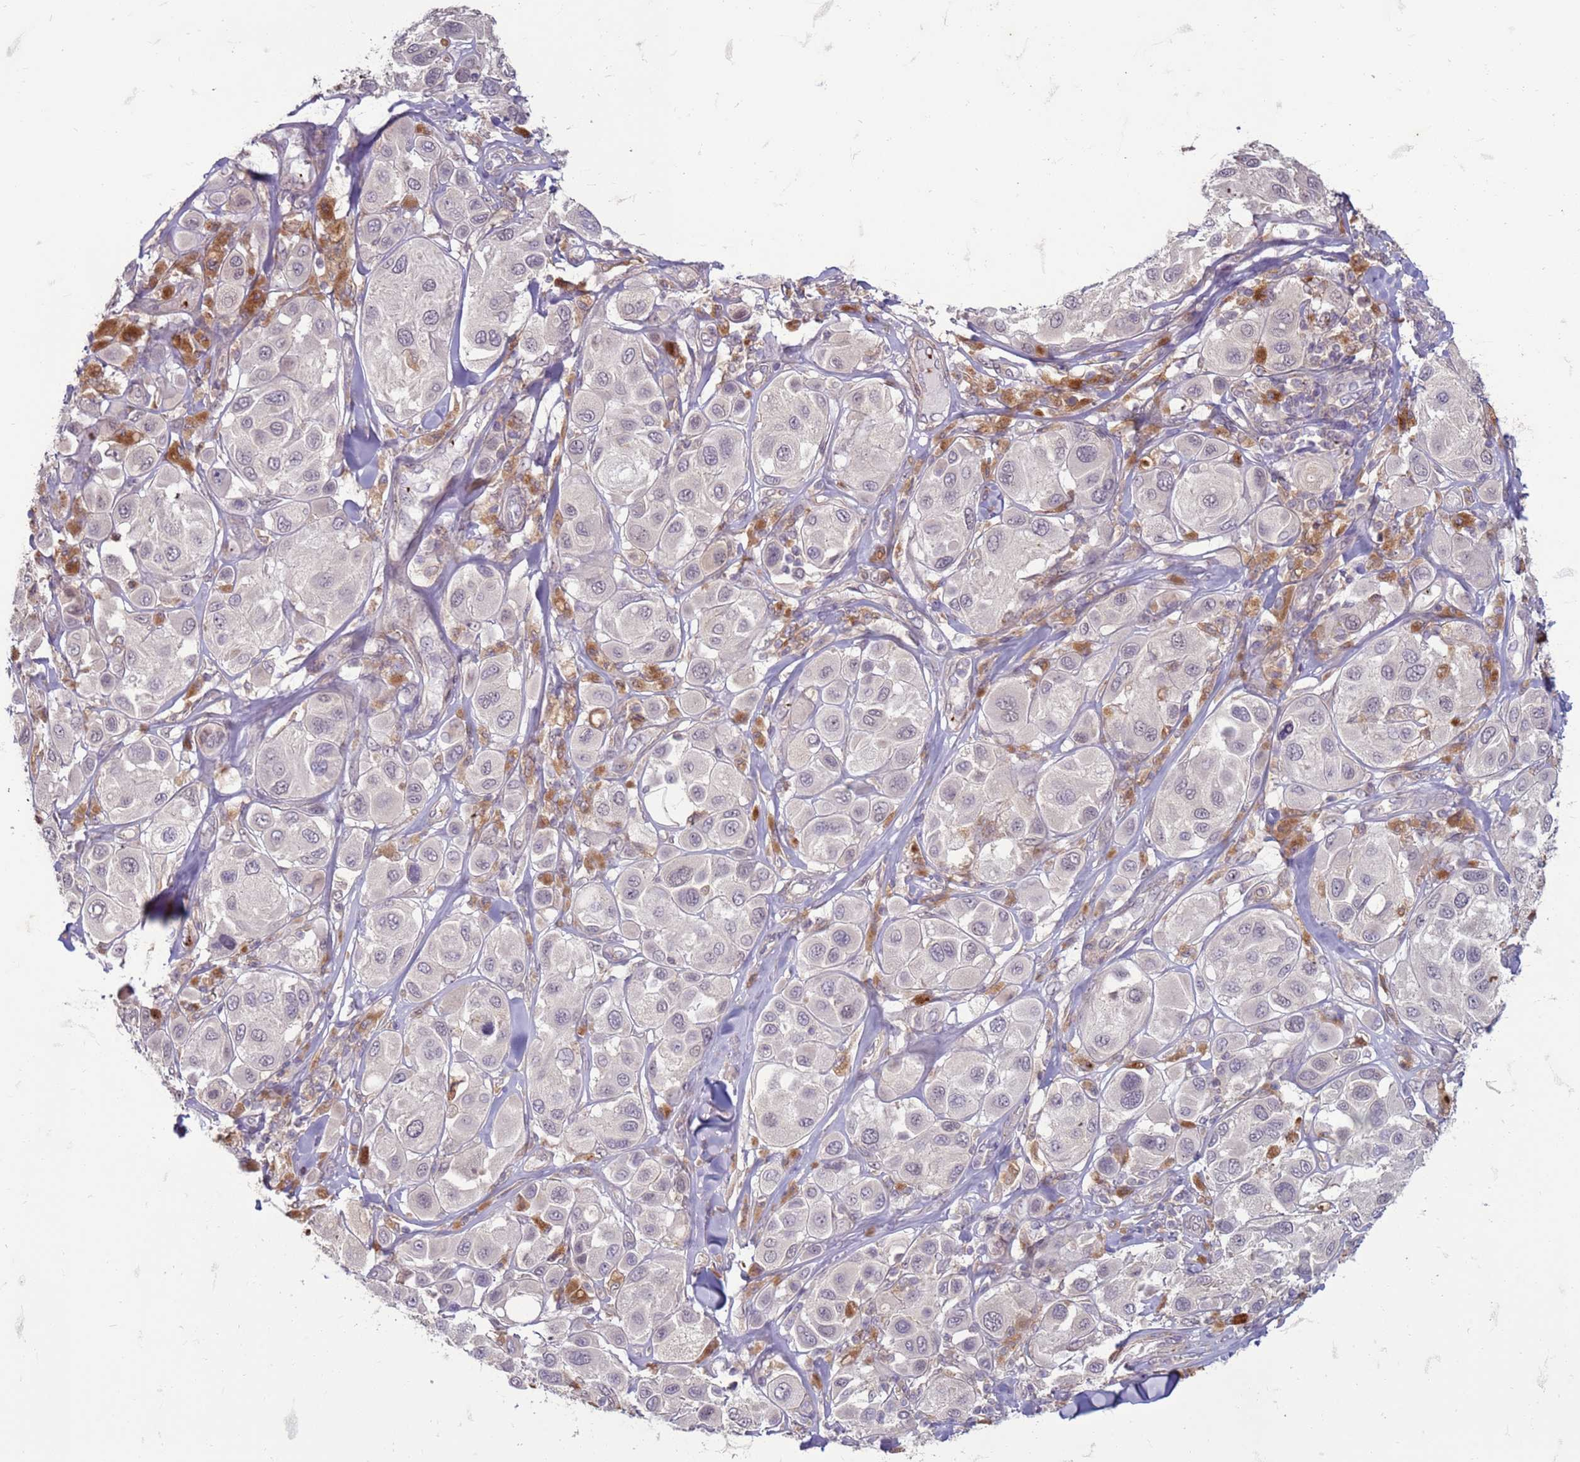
{"staining": {"intensity": "negative", "quantity": "none", "location": "none"}, "tissue": "melanoma", "cell_type": "Tumor cells", "image_type": "cancer", "snomed": [{"axis": "morphology", "description": "Malignant melanoma, Metastatic site"}, {"axis": "topography", "description": "Skin"}], "caption": "Immunohistochemical staining of human melanoma shows no significant staining in tumor cells.", "gene": "SLC15A3", "patient": {"sex": "male", "age": 41}}